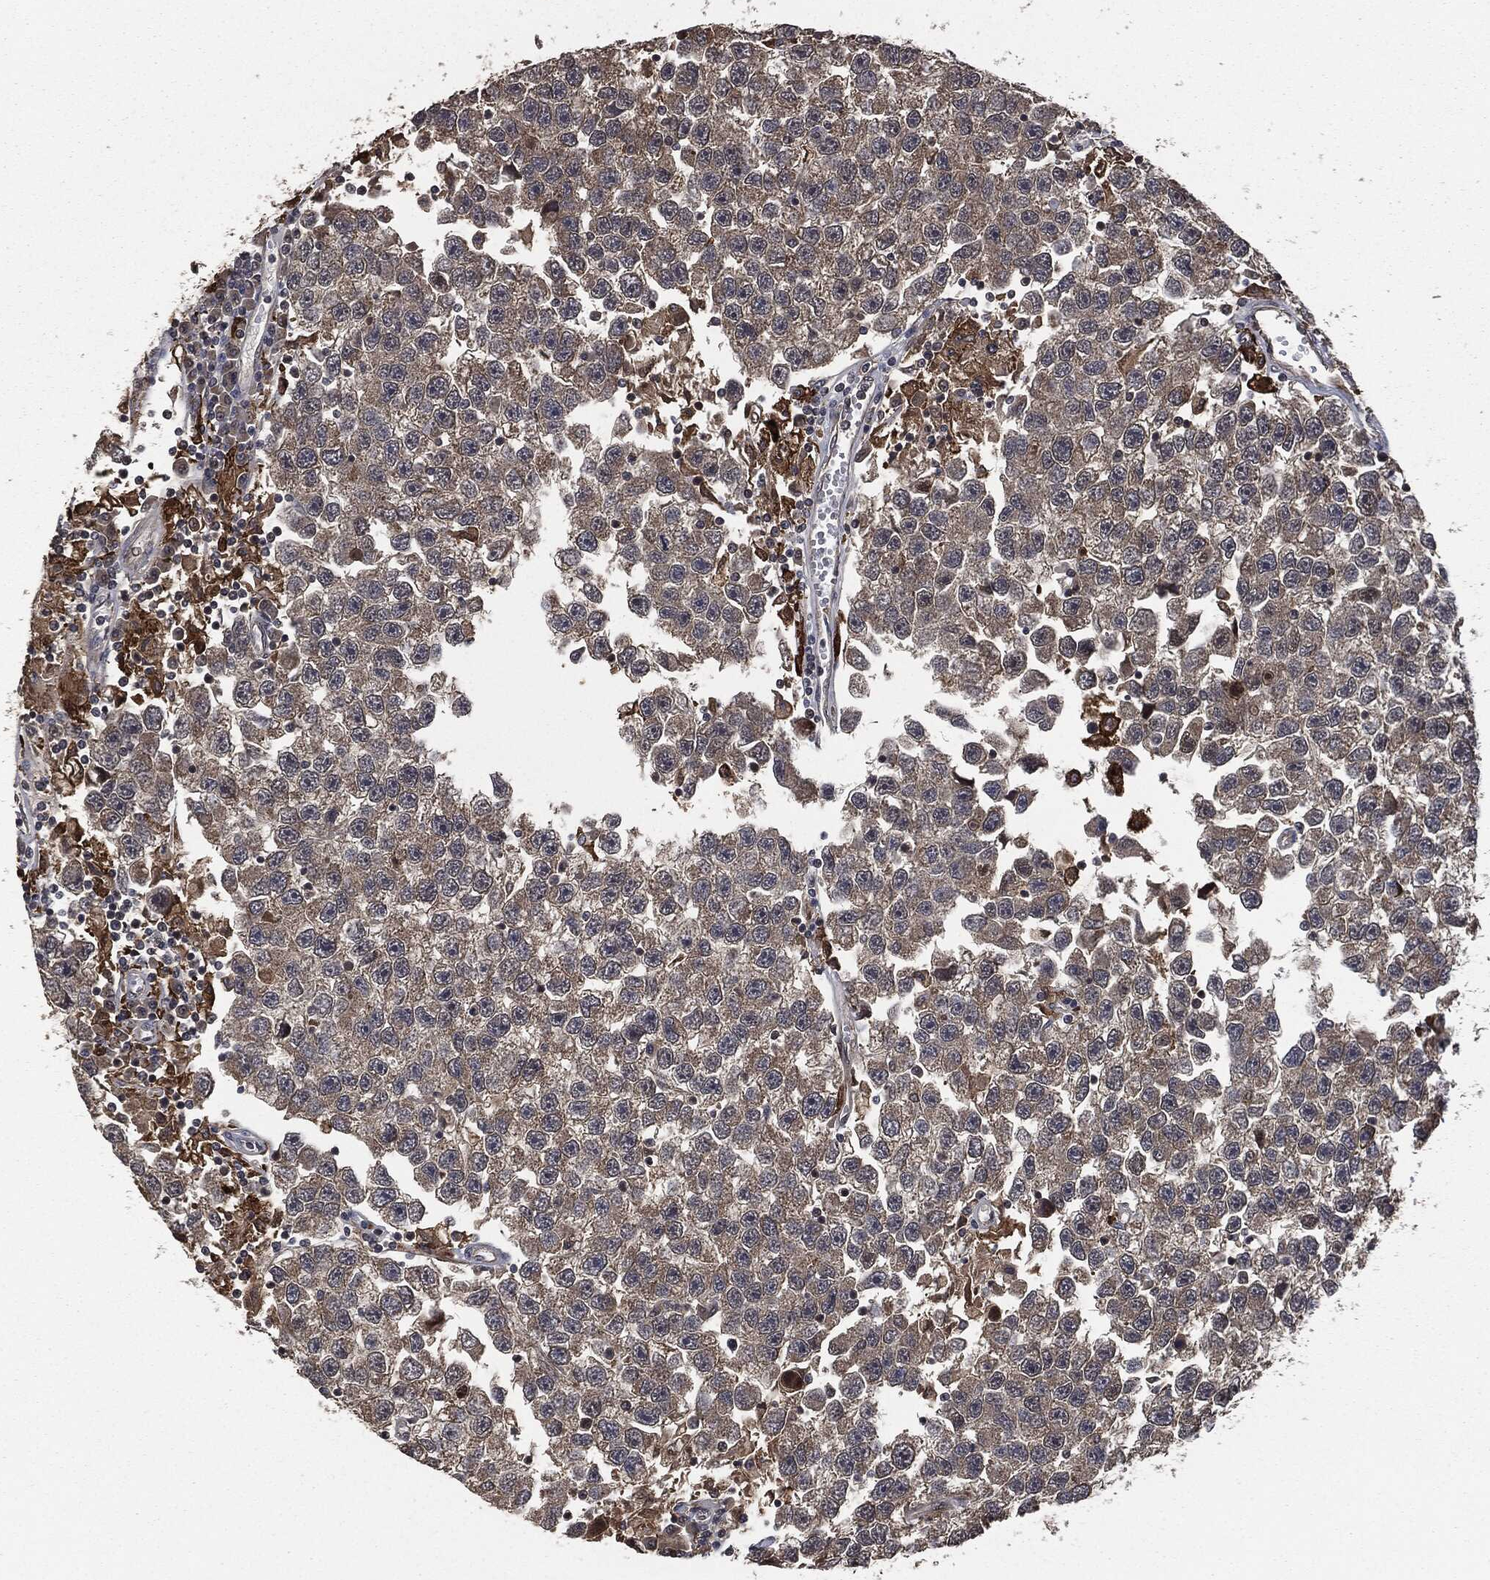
{"staining": {"intensity": "weak", "quantity": "25%-75%", "location": "cytoplasmic/membranous"}, "tissue": "testis cancer", "cell_type": "Tumor cells", "image_type": "cancer", "snomed": [{"axis": "morphology", "description": "Seminoma, NOS"}, {"axis": "topography", "description": "Testis"}], "caption": "This is an image of IHC staining of testis cancer, which shows weak staining in the cytoplasmic/membranous of tumor cells.", "gene": "CRABP2", "patient": {"sex": "male", "age": 26}}